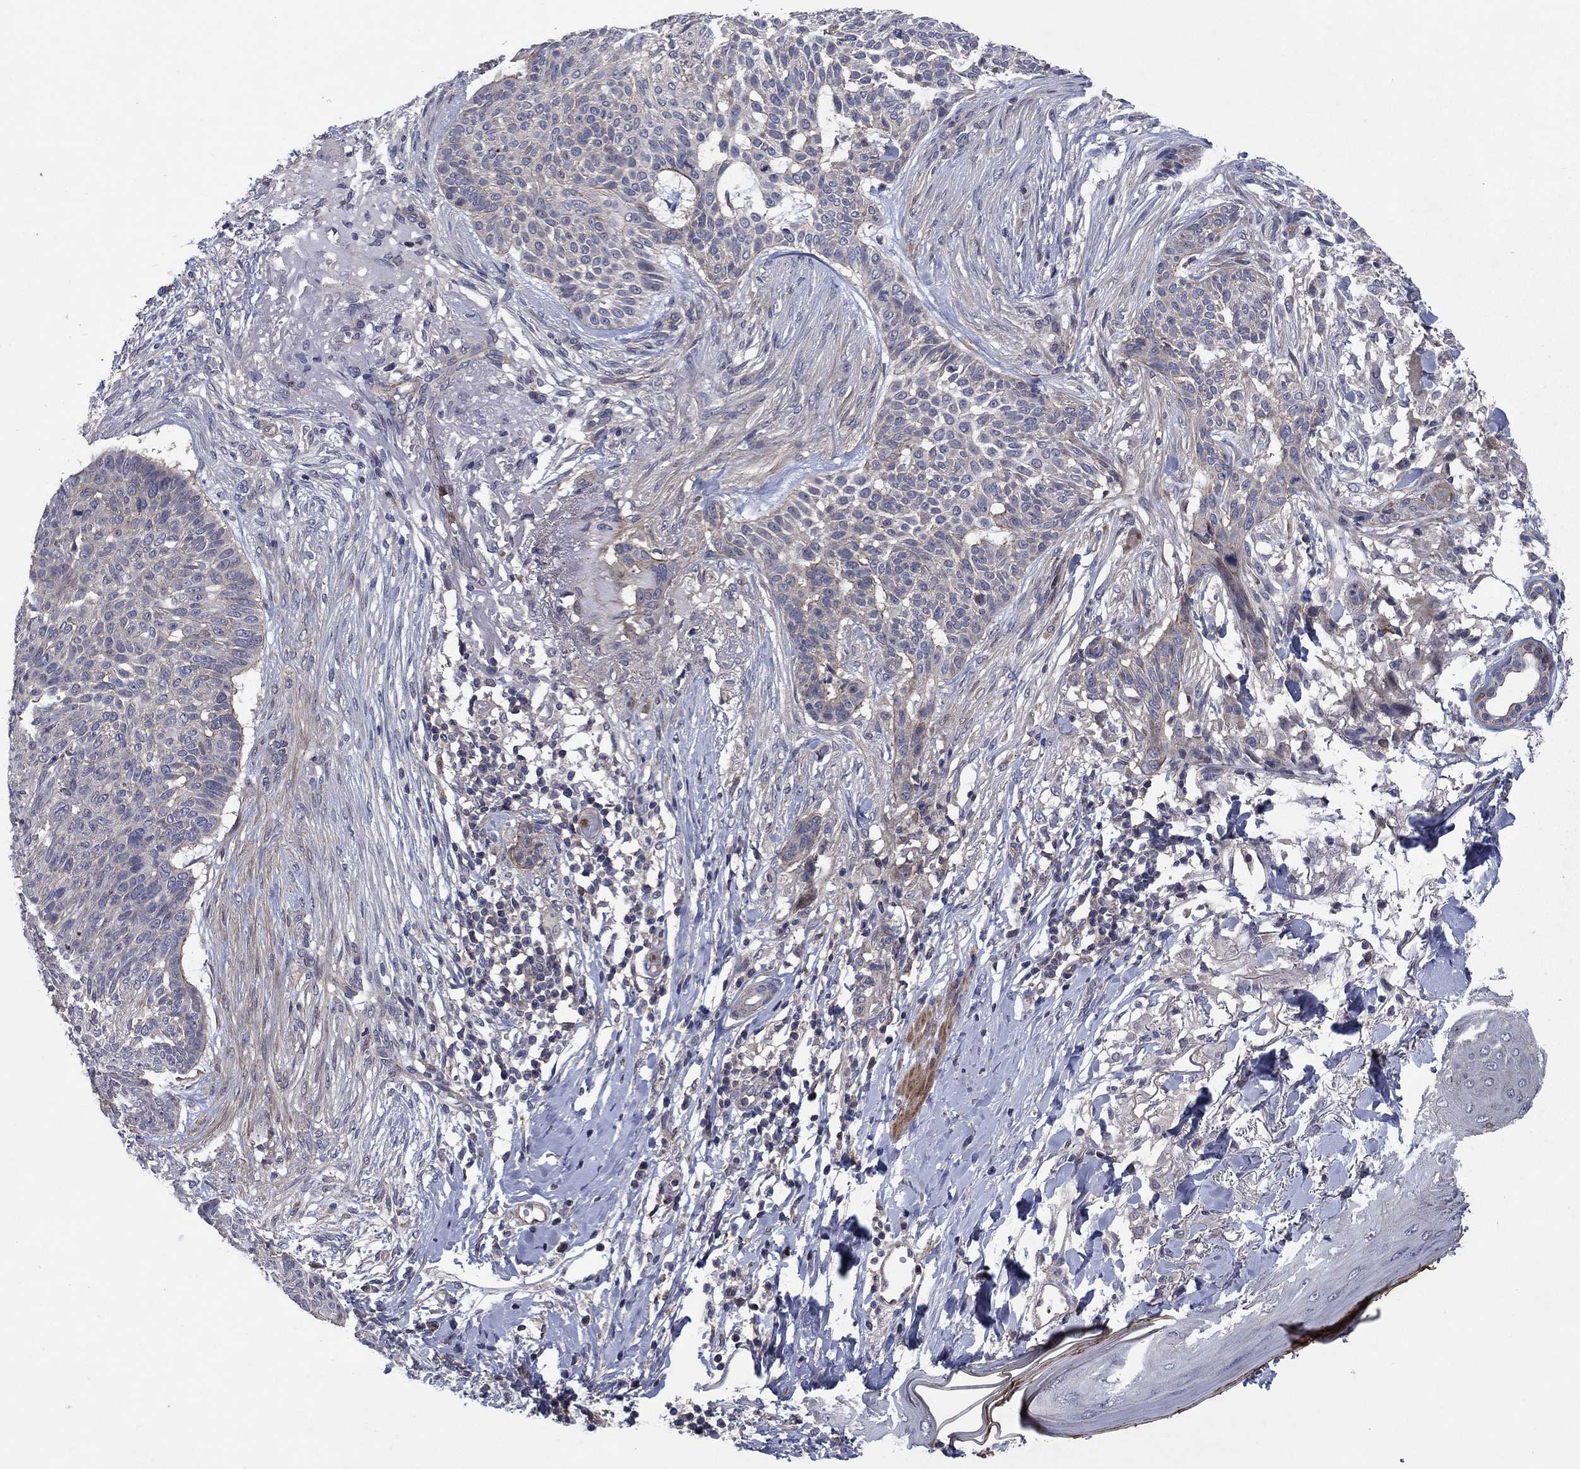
{"staining": {"intensity": "negative", "quantity": "none", "location": "none"}, "tissue": "skin cancer", "cell_type": "Tumor cells", "image_type": "cancer", "snomed": [{"axis": "morphology", "description": "Normal tissue, NOS"}, {"axis": "morphology", "description": "Basal cell carcinoma"}, {"axis": "topography", "description": "Skin"}], "caption": "An IHC photomicrograph of basal cell carcinoma (skin) is shown. There is no staining in tumor cells of basal cell carcinoma (skin). (Immunohistochemistry (ihc), brightfield microscopy, high magnification).", "gene": "MSRB1", "patient": {"sex": "male", "age": 84}}